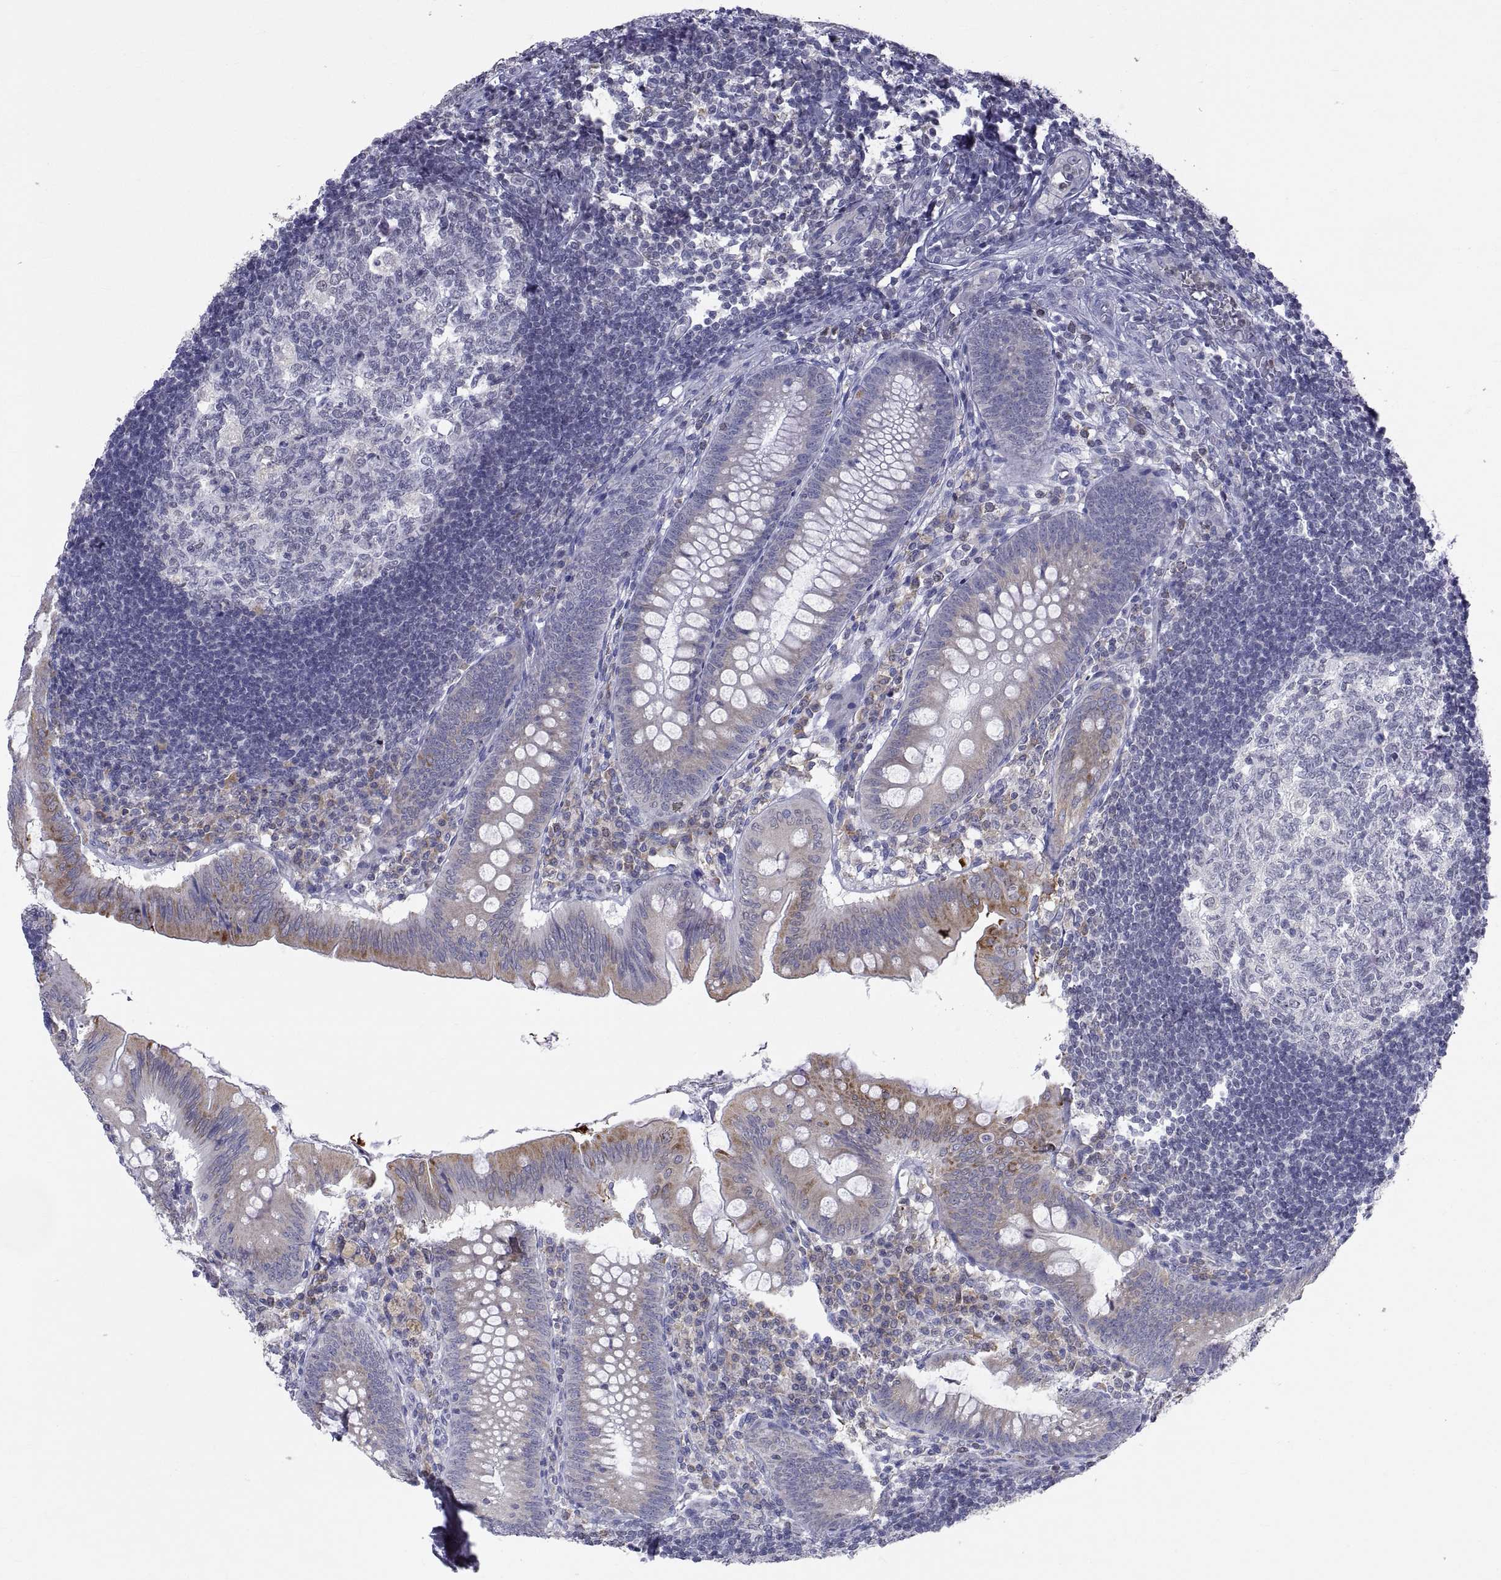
{"staining": {"intensity": "moderate", "quantity": "<25%", "location": "cytoplasmic/membranous"}, "tissue": "appendix", "cell_type": "Glandular cells", "image_type": "normal", "snomed": [{"axis": "morphology", "description": "Normal tissue, NOS"}, {"axis": "morphology", "description": "Inflammation, NOS"}, {"axis": "topography", "description": "Appendix"}], "caption": "Immunohistochemistry (IHC) image of benign human appendix stained for a protein (brown), which reveals low levels of moderate cytoplasmic/membranous expression in approximately <25% of glandular cells.", "gene": "ERO1A", "patient": {"sex": "male", "age": 16}}